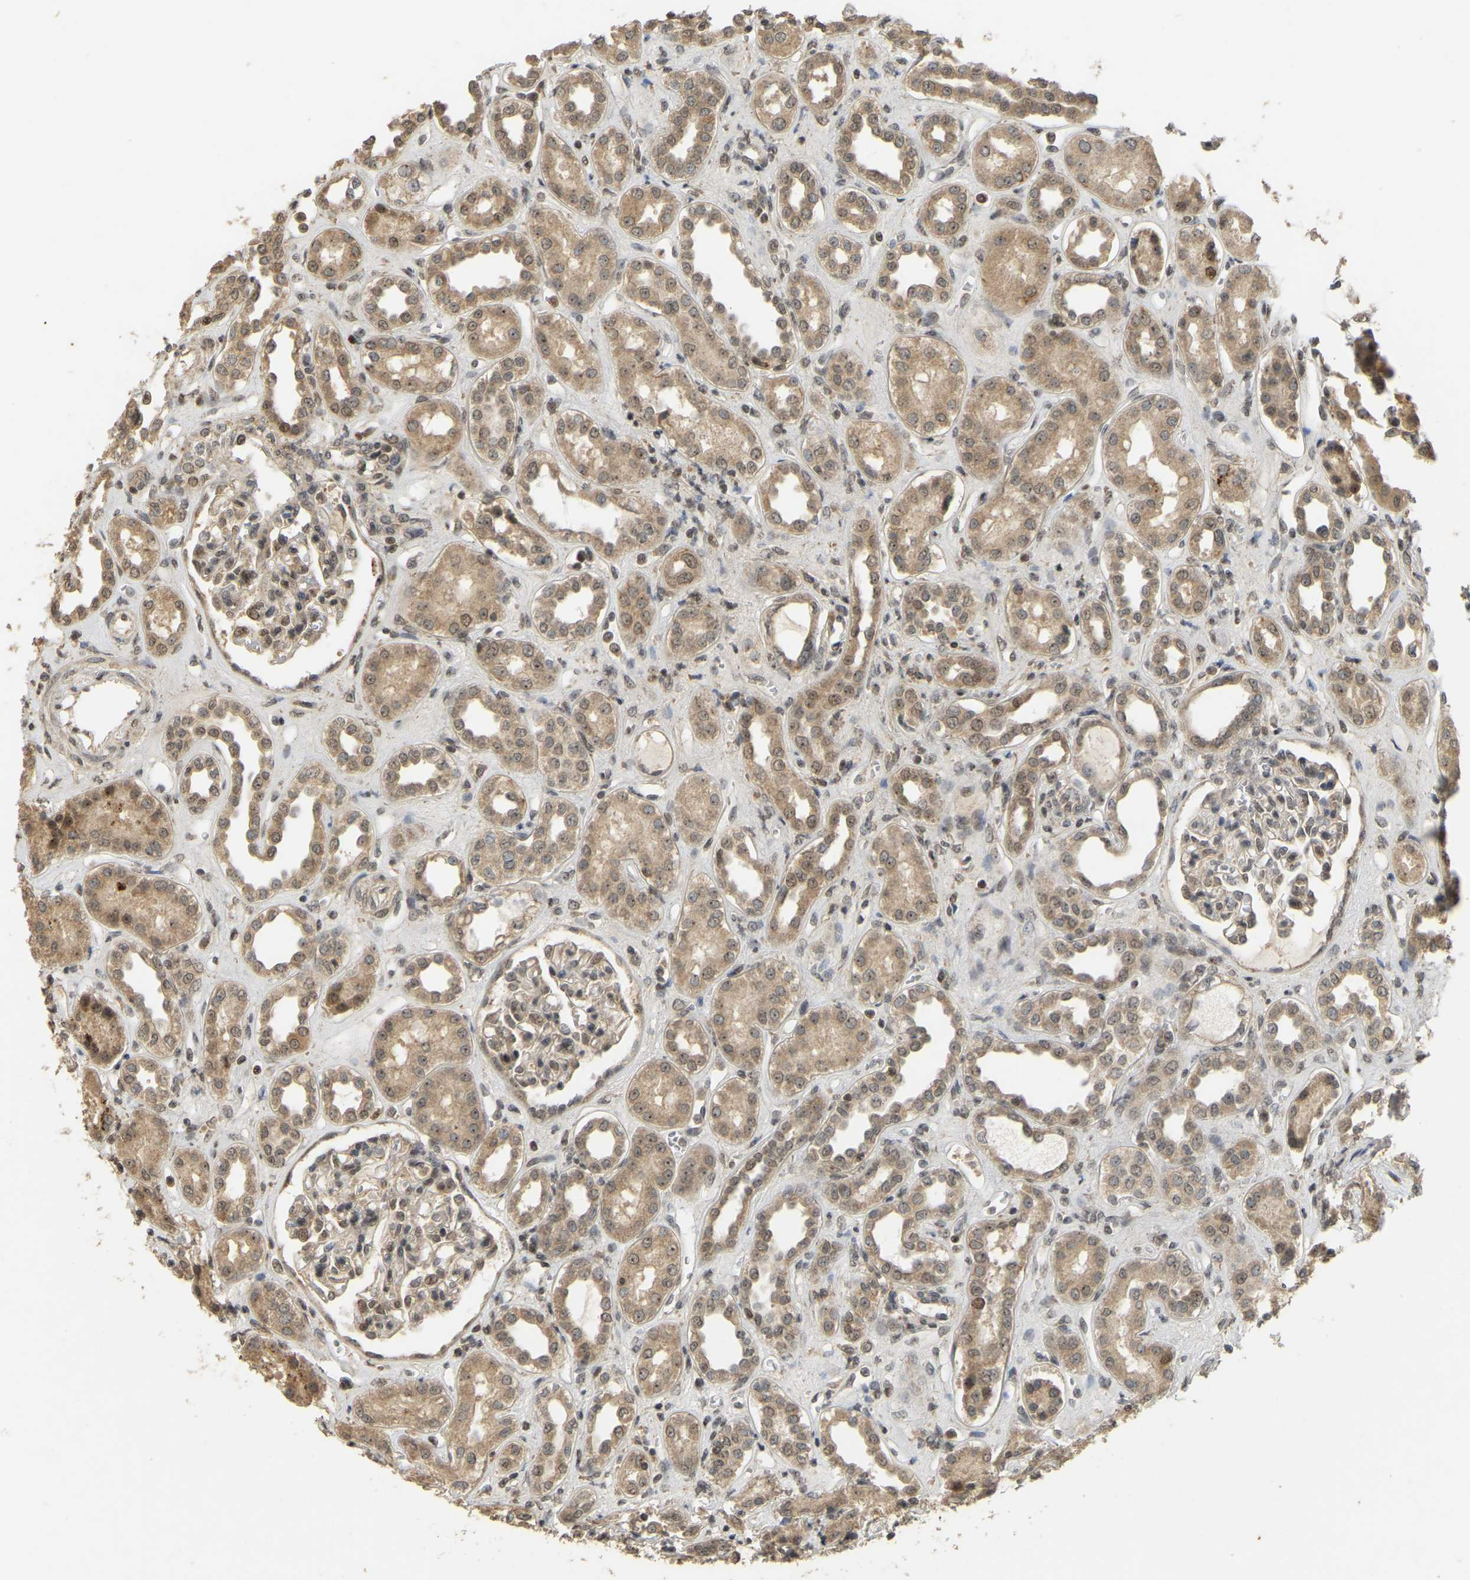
{"staining": {"intensity": "moderate", "quantity": "25%-75%", "location": "cytoplasmic/membranous,nuclear"}, "tissue": "kidney", "cell_type": "Cells in glomeruli", "image_type": "normal", "snomed": [{"axis": "morphology", "description": "Normal tissue, NOS"}, {"axis": "topography", "description": "Kidney"}], "caption": "This is a micrograph of IHC staining of normal kidney, which shows moderate staining in the cytoplasmic/membranous,nuclear of cells in glomeruli.", "gene": "BRF2", "patient": {"sex": "male", "age": 59}}